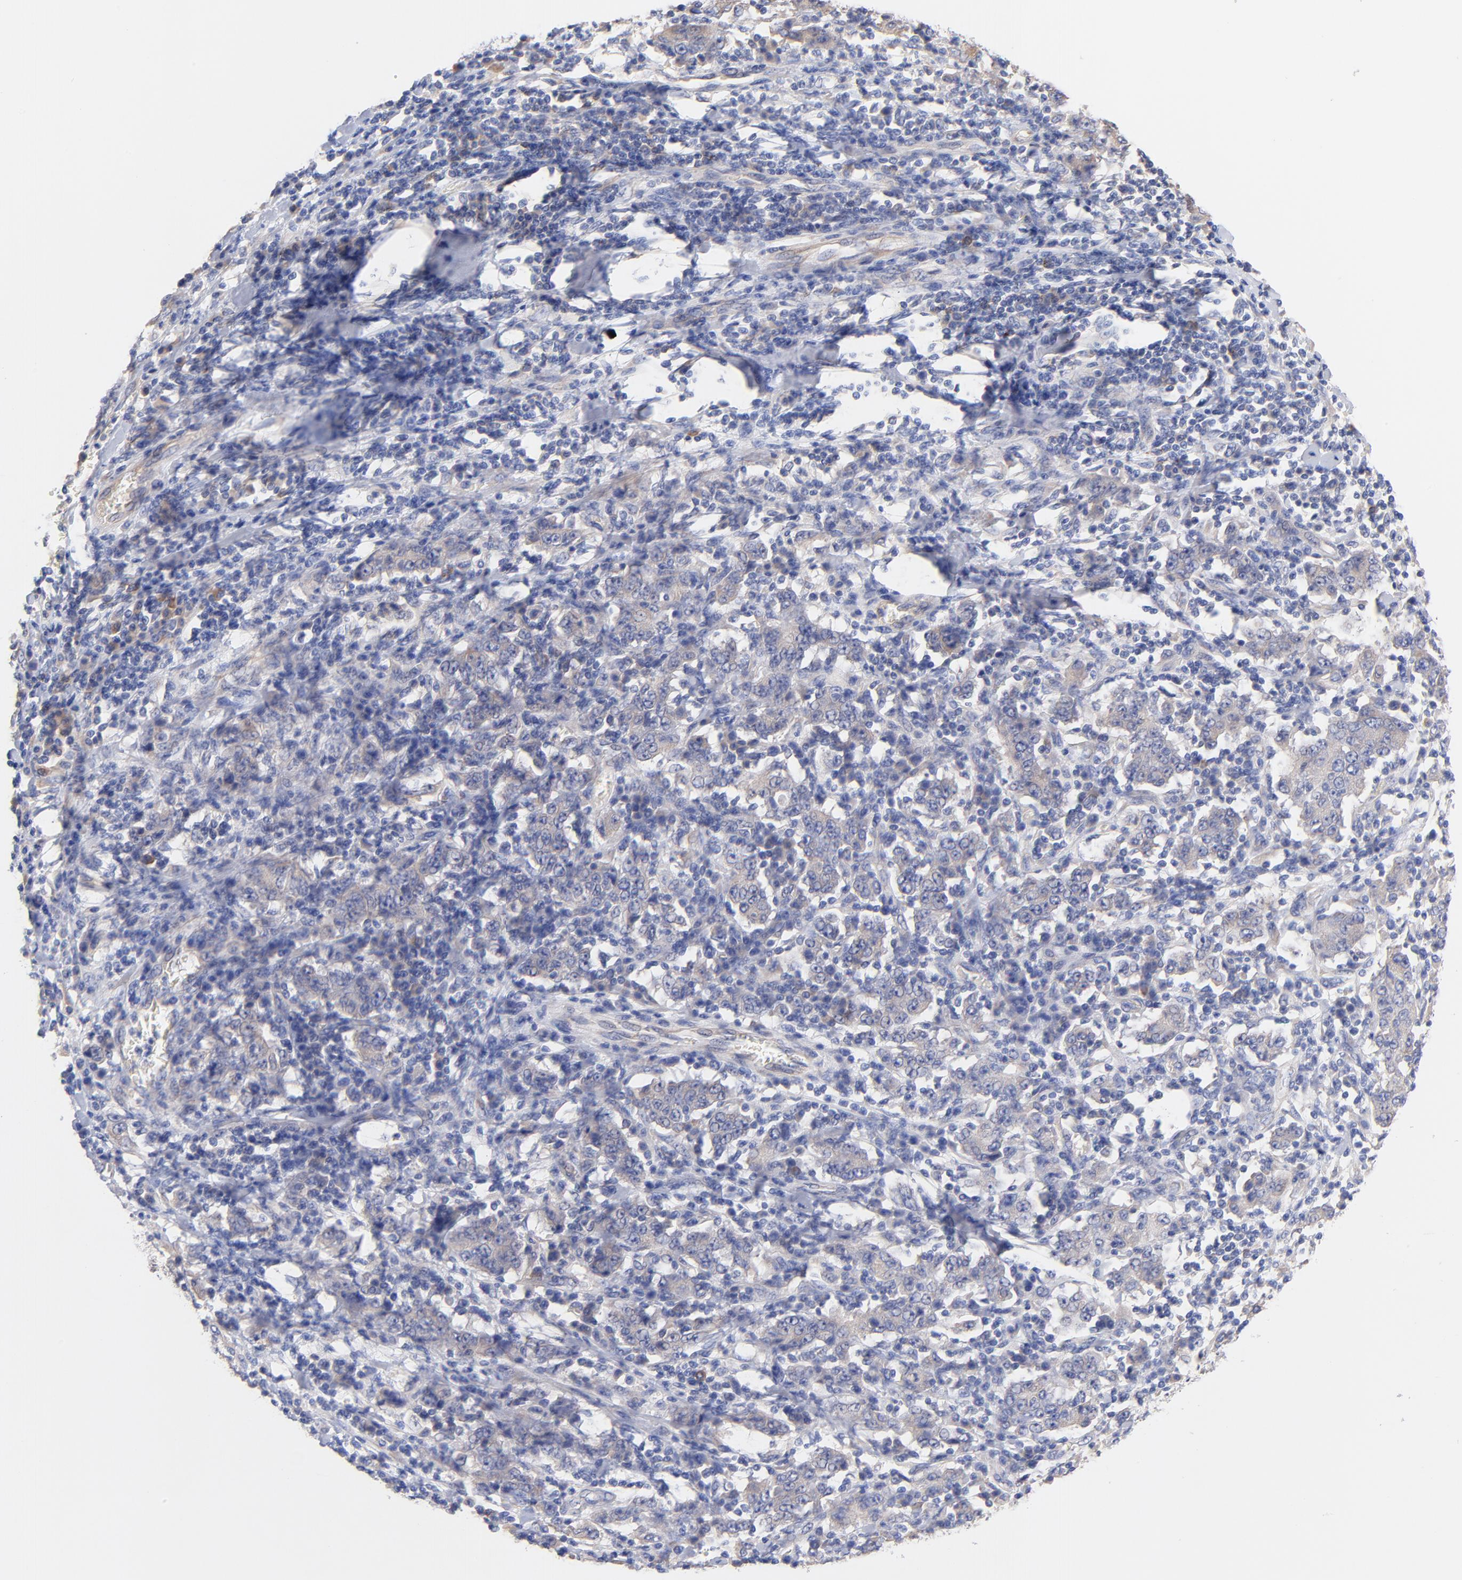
{"staining": {"intensity": "weak", "quantity": ">75%", "location": "cytoplasmic/membranous"}, "tissue": "stomach cancer", "cell_type": "Tumor cells", "image_type": "cancer", "snomed": [{"axis": "morphology", "description": "Normal tissue, NOS"}, {"axis": "morphology", "description": "Adenocarcinoma, NOS"}, {"axis": "topography", "description": "Stomach, upper"}, {"axis": "topography", "description": "Stomach"}], "caption": "Approximately >75% of tumor cells in stomach cancer exhibit weak cytoplasmic/membranous protein staining as visualized by brown immunohistochemical staining.", "gene": "TNFRSF13C", "patient": {"sex": "male", "age": 59}}